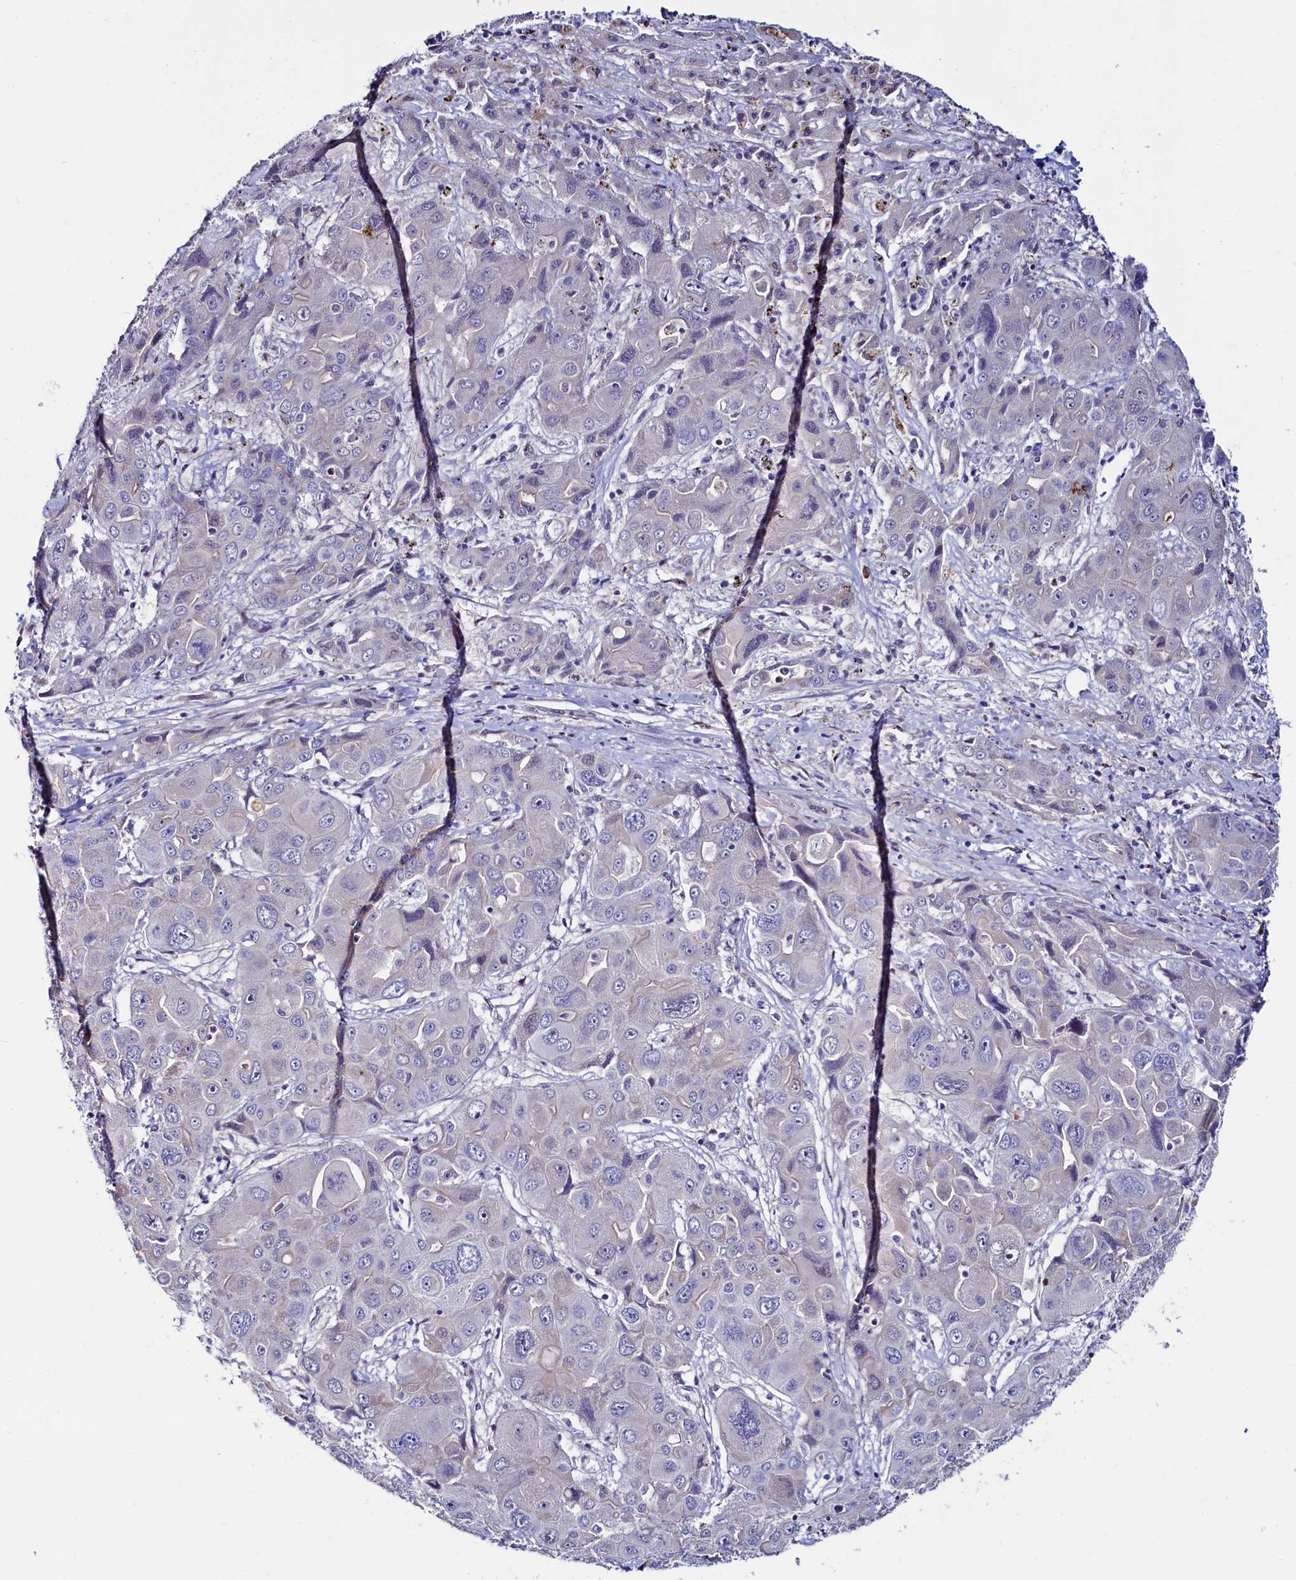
{"staining": {"intensity": "negative", "quantity": "none", "location": "none"}, "tissue": "liver cancer", "cell_type": "Tumor cells", "image_type": "cancer", "snomed": [{"axis": "morphology", "description": "Cholangiocarcinoma"}, {"axis": "topography", "description": "Liver"}], "caption": "Immunohistochemistry (IHC) of human liver cancer (cholangiocarcinoma) displays no expression in tumor cells. The staining is performed using DAB (3,3'-diaminobenzidine) brown chromogen with nuclei counter-stained in using hematoxylin.", "gene": "ASTE1", "patient": {"sex": "male", "age": 67}}